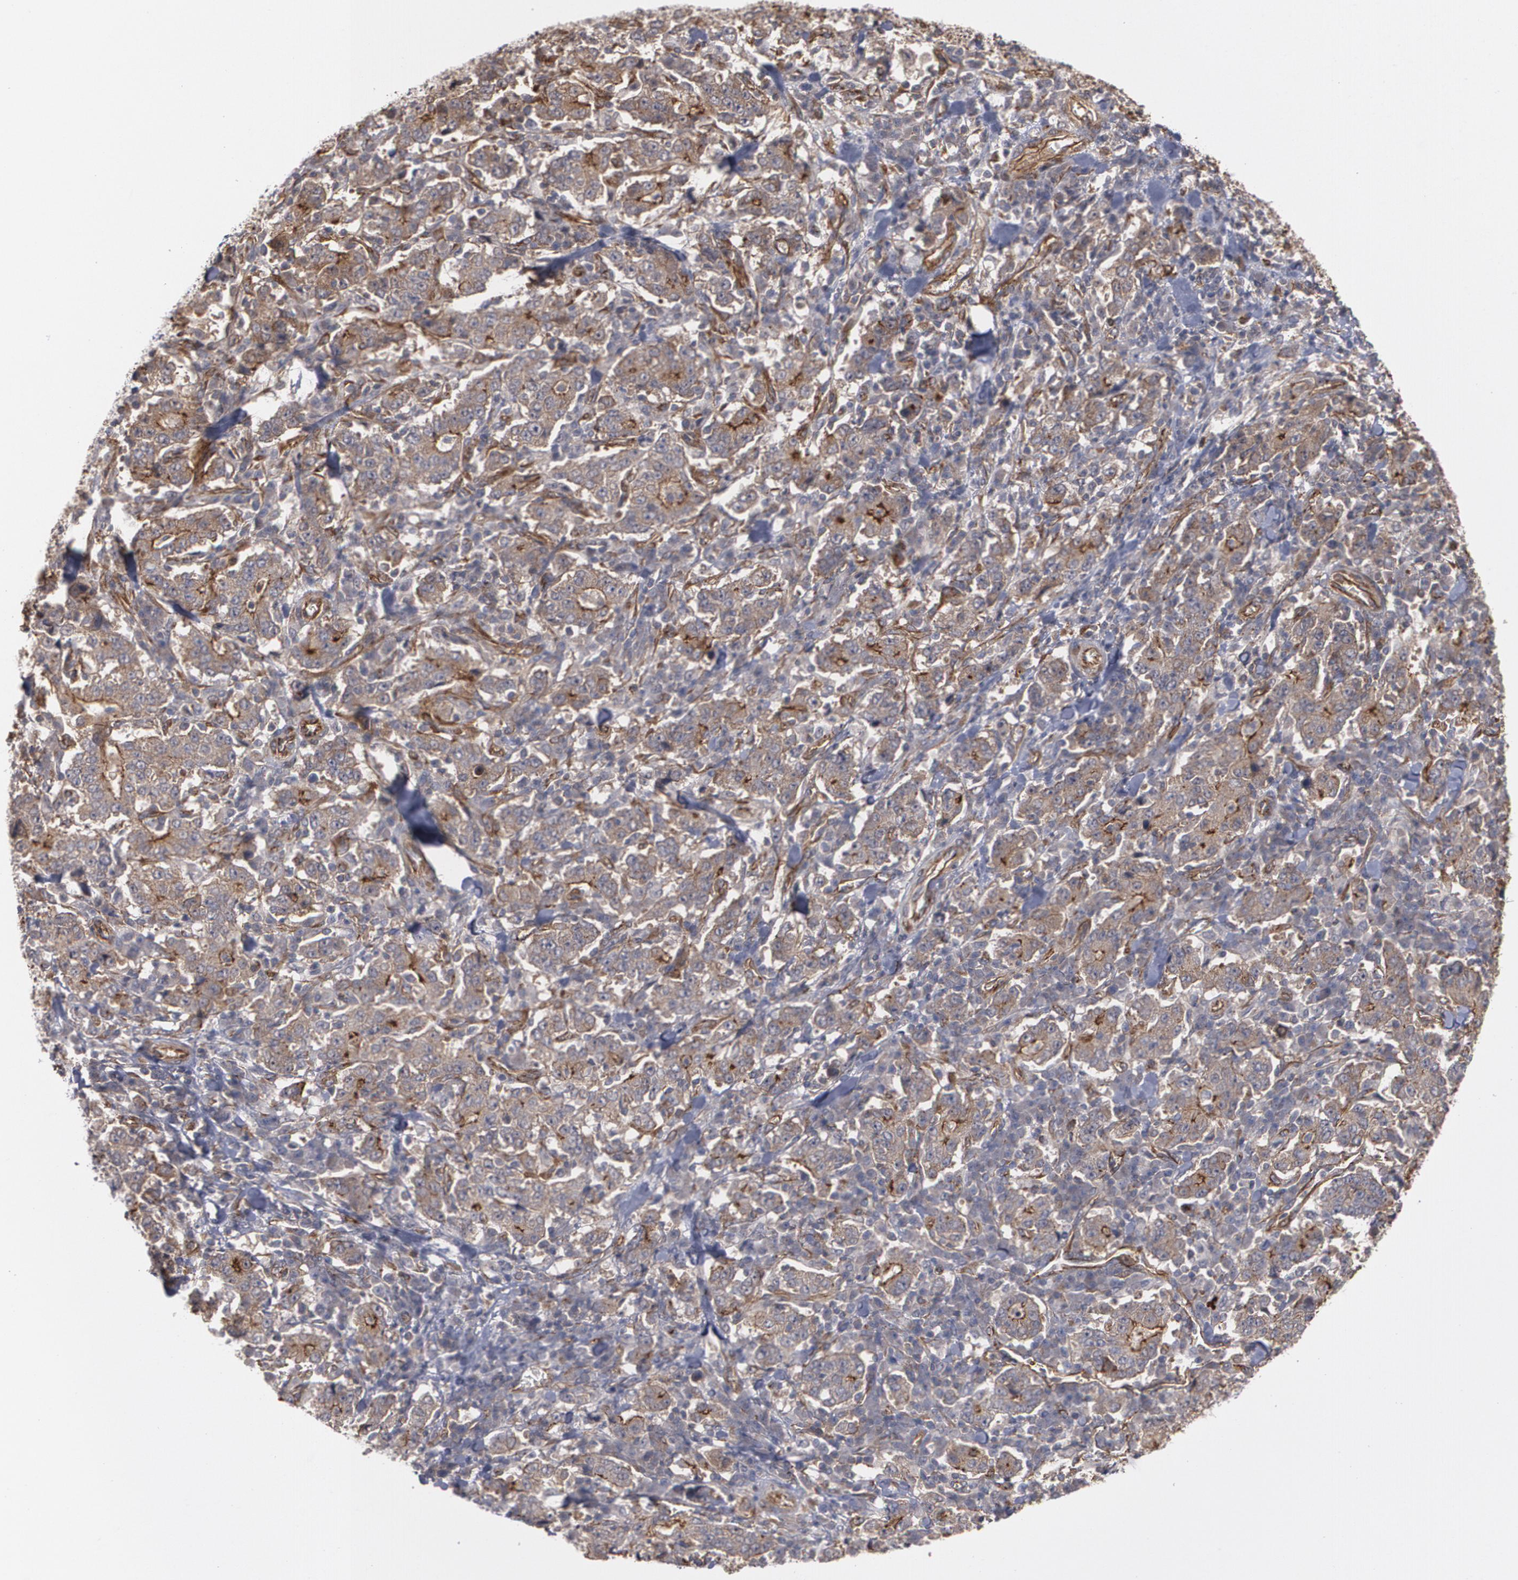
{"staining": {"intensity": "moderate", "quantity": ">75%", "location": "cytoplasmic/membranous"}, "tissue": "stomach cancer", "cell_type": "Tumor cells", "image_type": "cancer", "snomed": [{"axis": "morphology", "description": "Normal tissue, NOS"}, {"axis": "morphology", "description": "Adenocarcinoma, NOS"}, {"axis": "topography", "description": "Stomach, upper"}, {"axis": "topography", "description": "Stomach"}], "caption": "Tumor cells exhibit medium levels of moderate cytoplasmic/membranous positivity in approximately >75% of cells in human stomach cancer (adenocarcinoma).", "gene": "TJP1", "patient": {"sex": "male", "age": 59}}